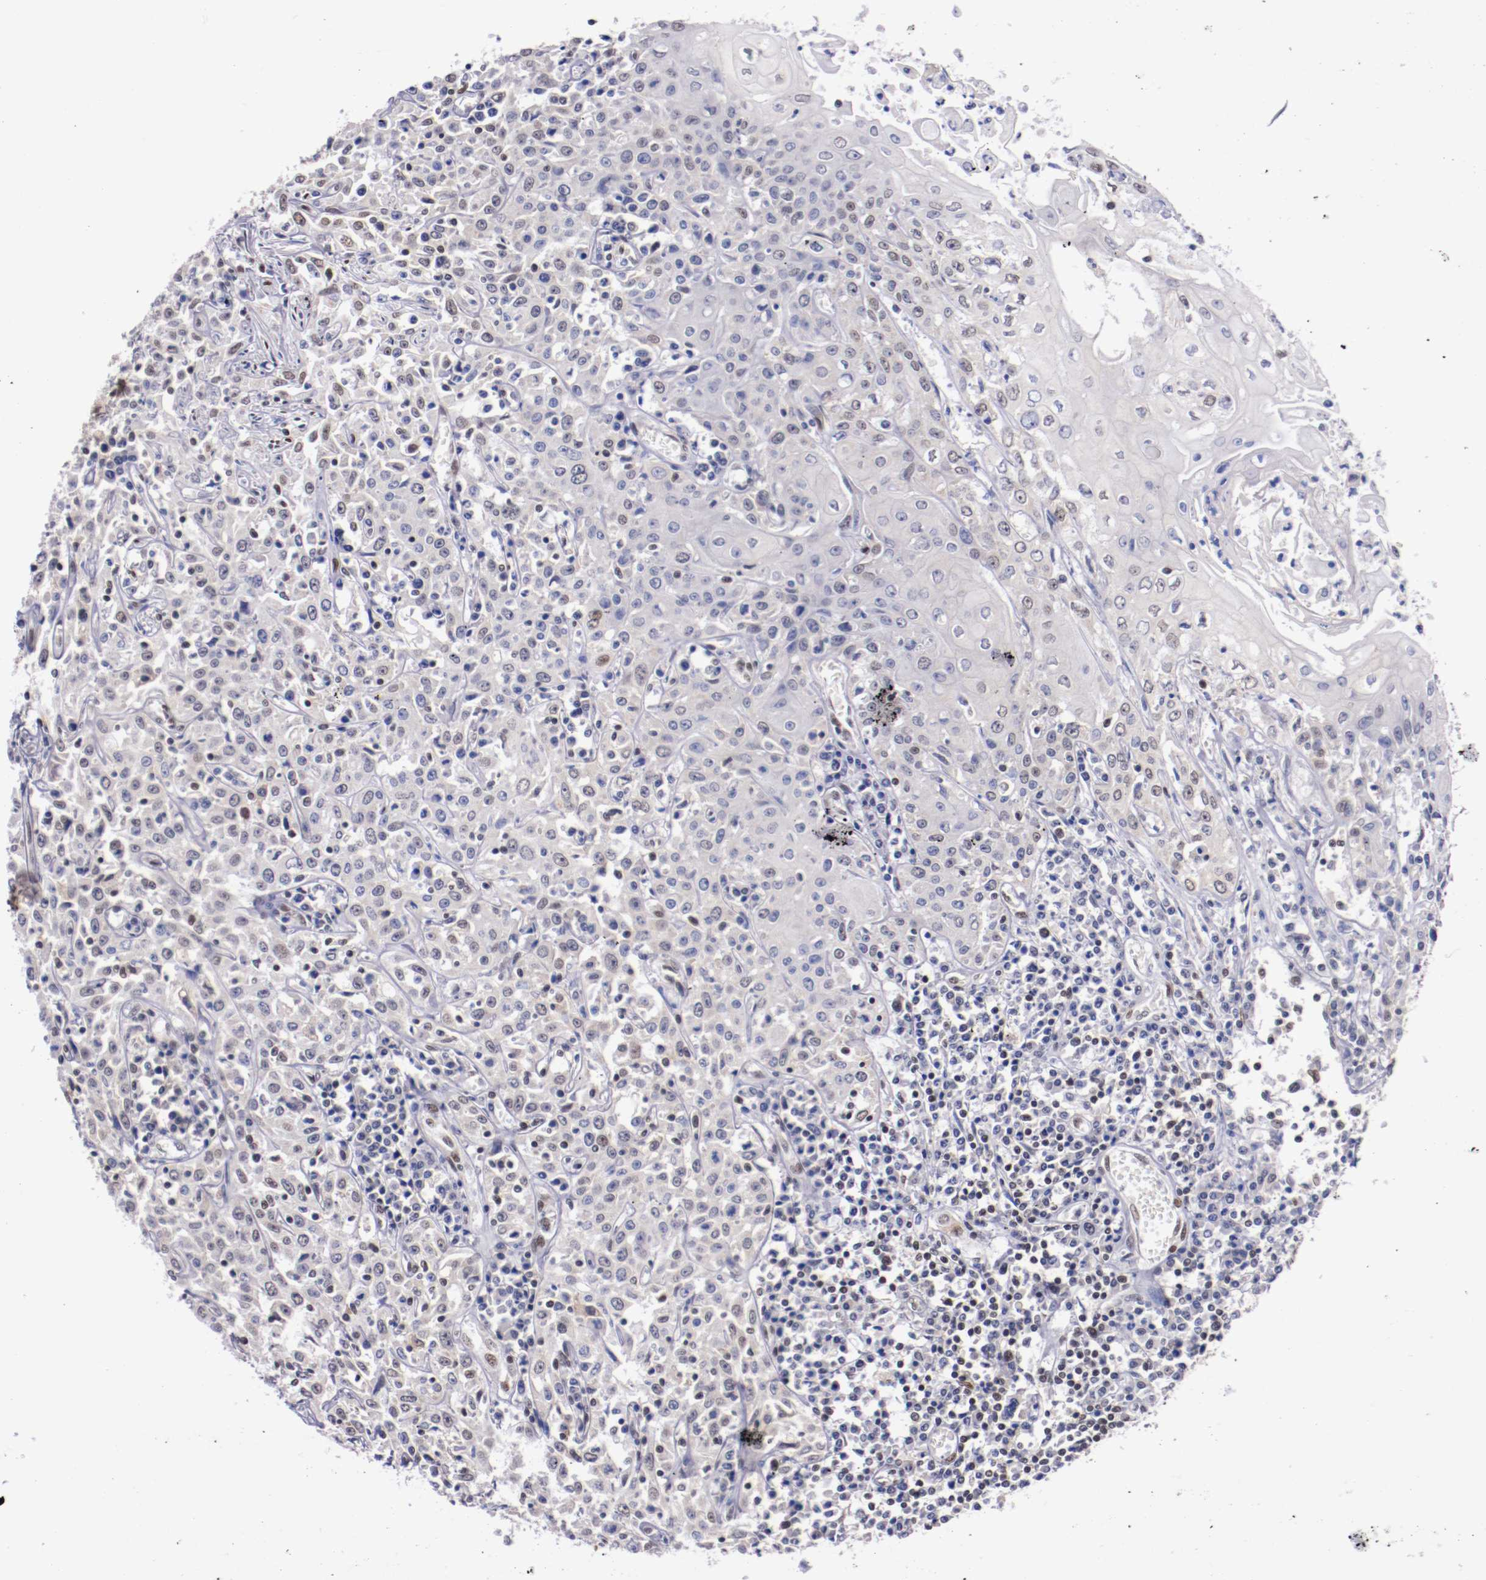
{"staining": {"intensity": "negative", "quantity": "none", "location": "none"}, "tissue": "head and neck cancer", "cell_type": "Tumor cells", "image_type": "cancer", "snomed": [{"axis": "morphology", "description": "Squamous cell carcinoma, NOS"}, {"axis": "topography", "description": "Oral tissue"}, {"axis": "topography", "description": "Head-Neck"}], "caption": "Tumor cells are negative for brown protein staining in head and neck cancer. (Brightfield microscopy of DAB immunohistochemistry (IHC) at high magnification).", "gene": "SRF", "patient": {"sex": "female", "age": 76}}